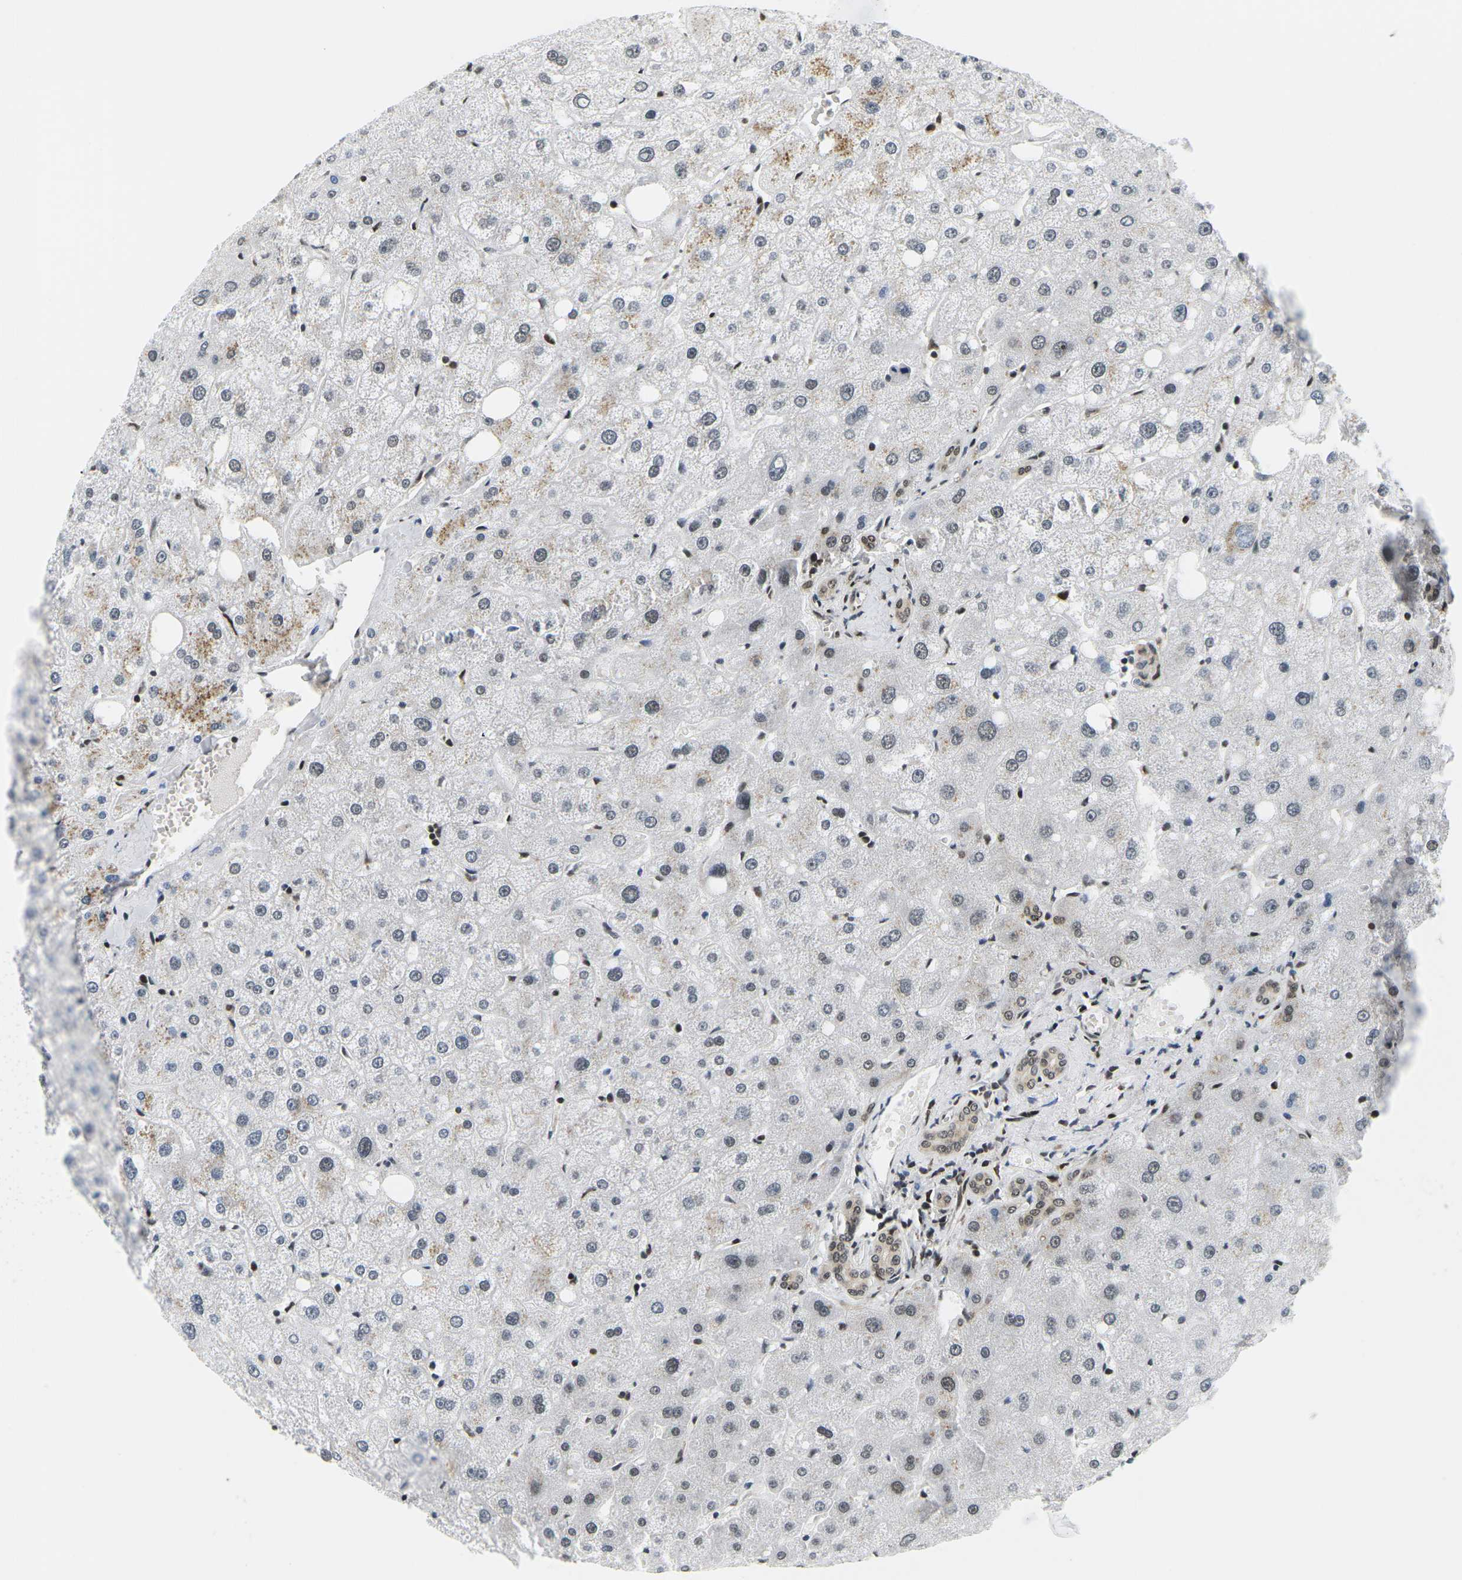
{"staining": {"intensity": "moderate", "quantity": "25%-75%", "location": "nuclear"}, "tissue": "liver", "cell_type": "Cholangiocytes", "image_type": "normal", "snomed": [{"axis": "morphology", "description": "Normal tissue, NOS"}, {"axis": "topography", "description": "Liver"}], "caption": "The immunohistochemical stain labels moderate nuclear expression in cholangiocytes of unremarkable liver. (Brightfield microscopy of DAB IHC at high magnification).", "gene": "CELF1", "patient": {"sex": "male", "age": 73}}